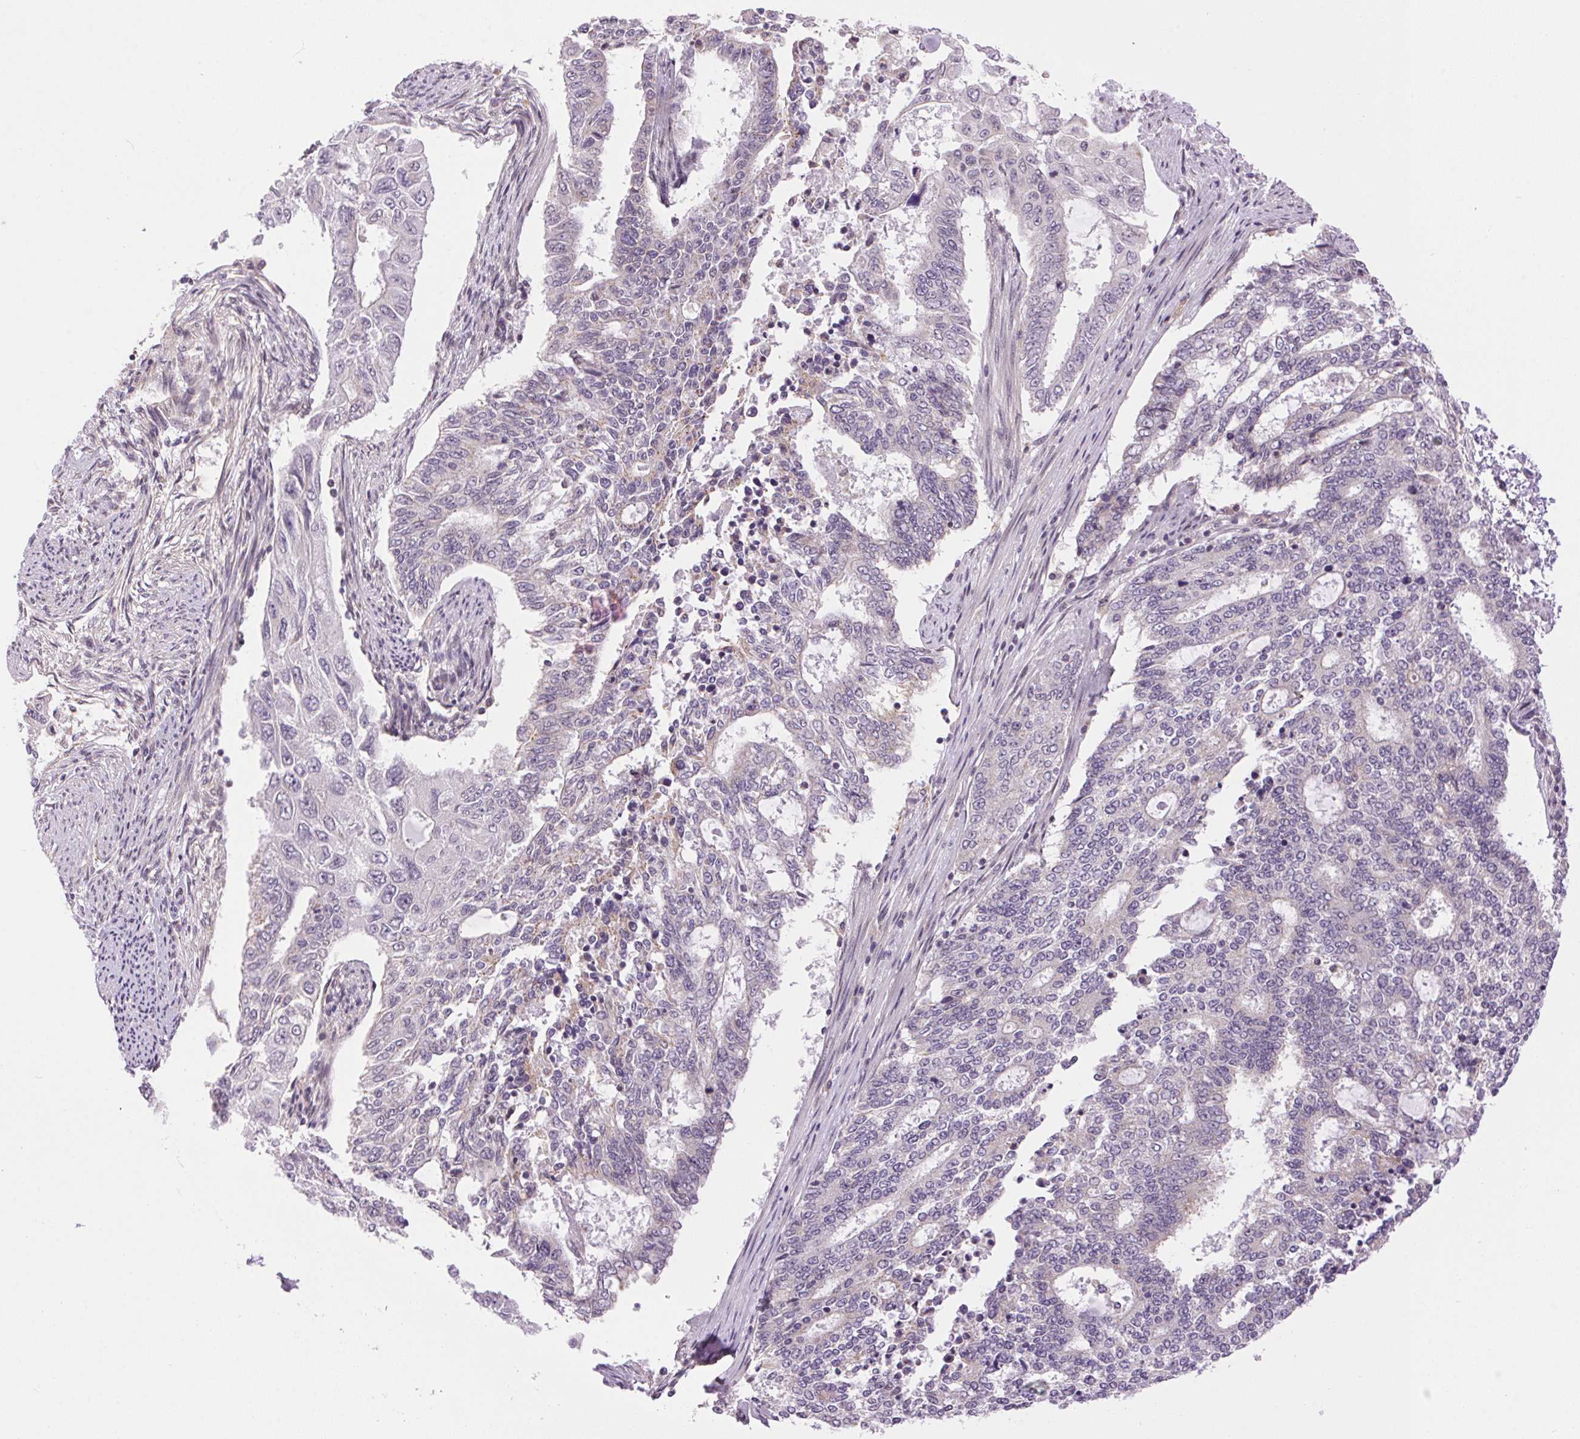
{"staining": {"intensity": "negative", "quantity": "none", "location": "none"}, "tissue": "endometrial cancer", "cell_type": "Tumor cells", "image_type": "cancer", "snomed": [{"axis": "morphology", "description": "Adenocarcinoma, NOS"}, {"axis": "topography", "description": "Uterus"}], "caption": "Histopathology image shows no protein positivity in tumor cells of endometrial cancer (adenocarcinoma) tissue.", "gene": "SMIM13", "patient": {"sex": "female", "age": 59}}